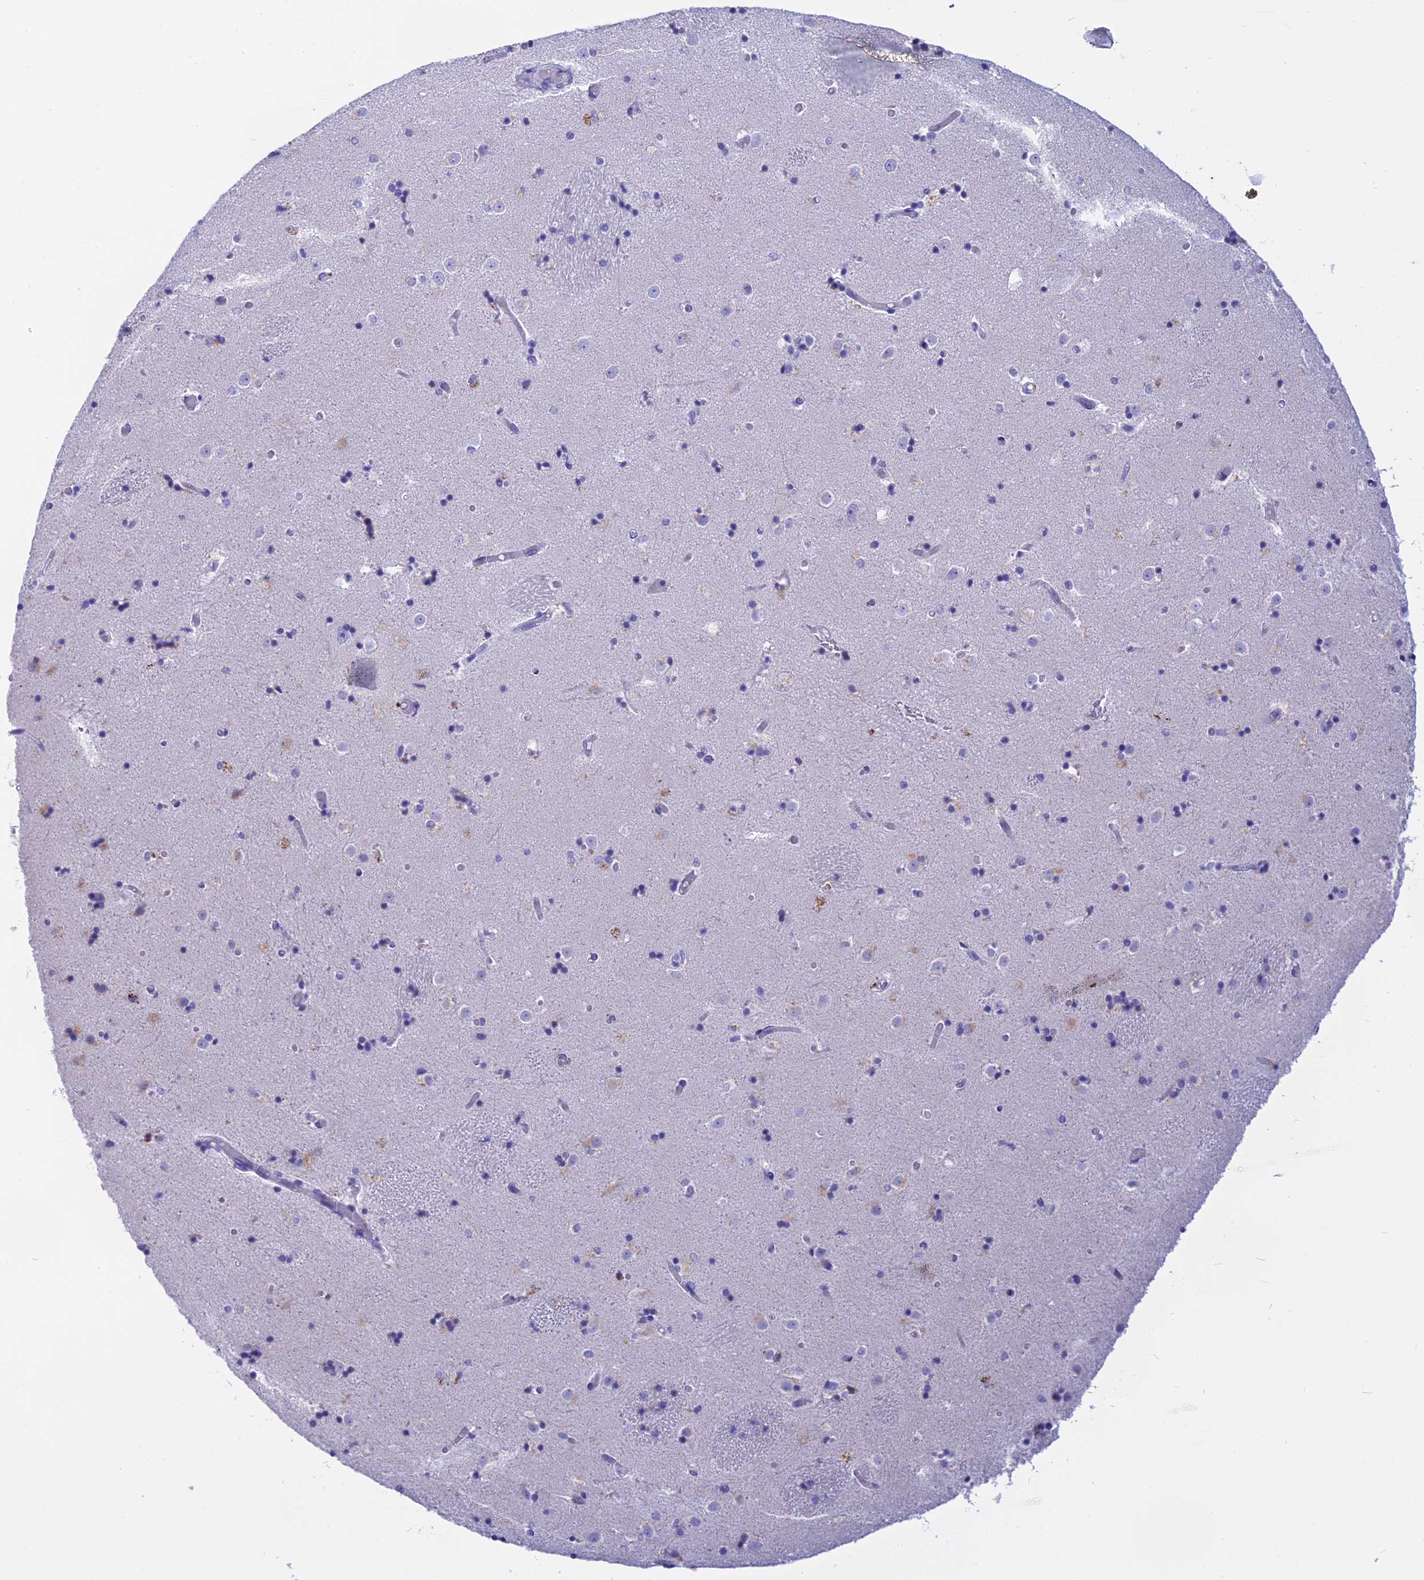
{"staining": {"intensity": "negative", "quantity": "none", "location": "none"}, "tissue": "caudate", "cell_type": "Glial cells", "image_type": "normal", "snomed": [{"axis": "morphology", "description": "Normal tissue, NOS"}, {"axis": "topography", "description": "Lateral ventricle wall"}], "caption": "IHC micrograph of unremarkable caudate: human caudate stained with DAB (3,3'-diaminobenzidine) reveals no significant protein expression in glial cells.", "gene": "ISCA1", "patient": {"sex": "female", "age": 52}}